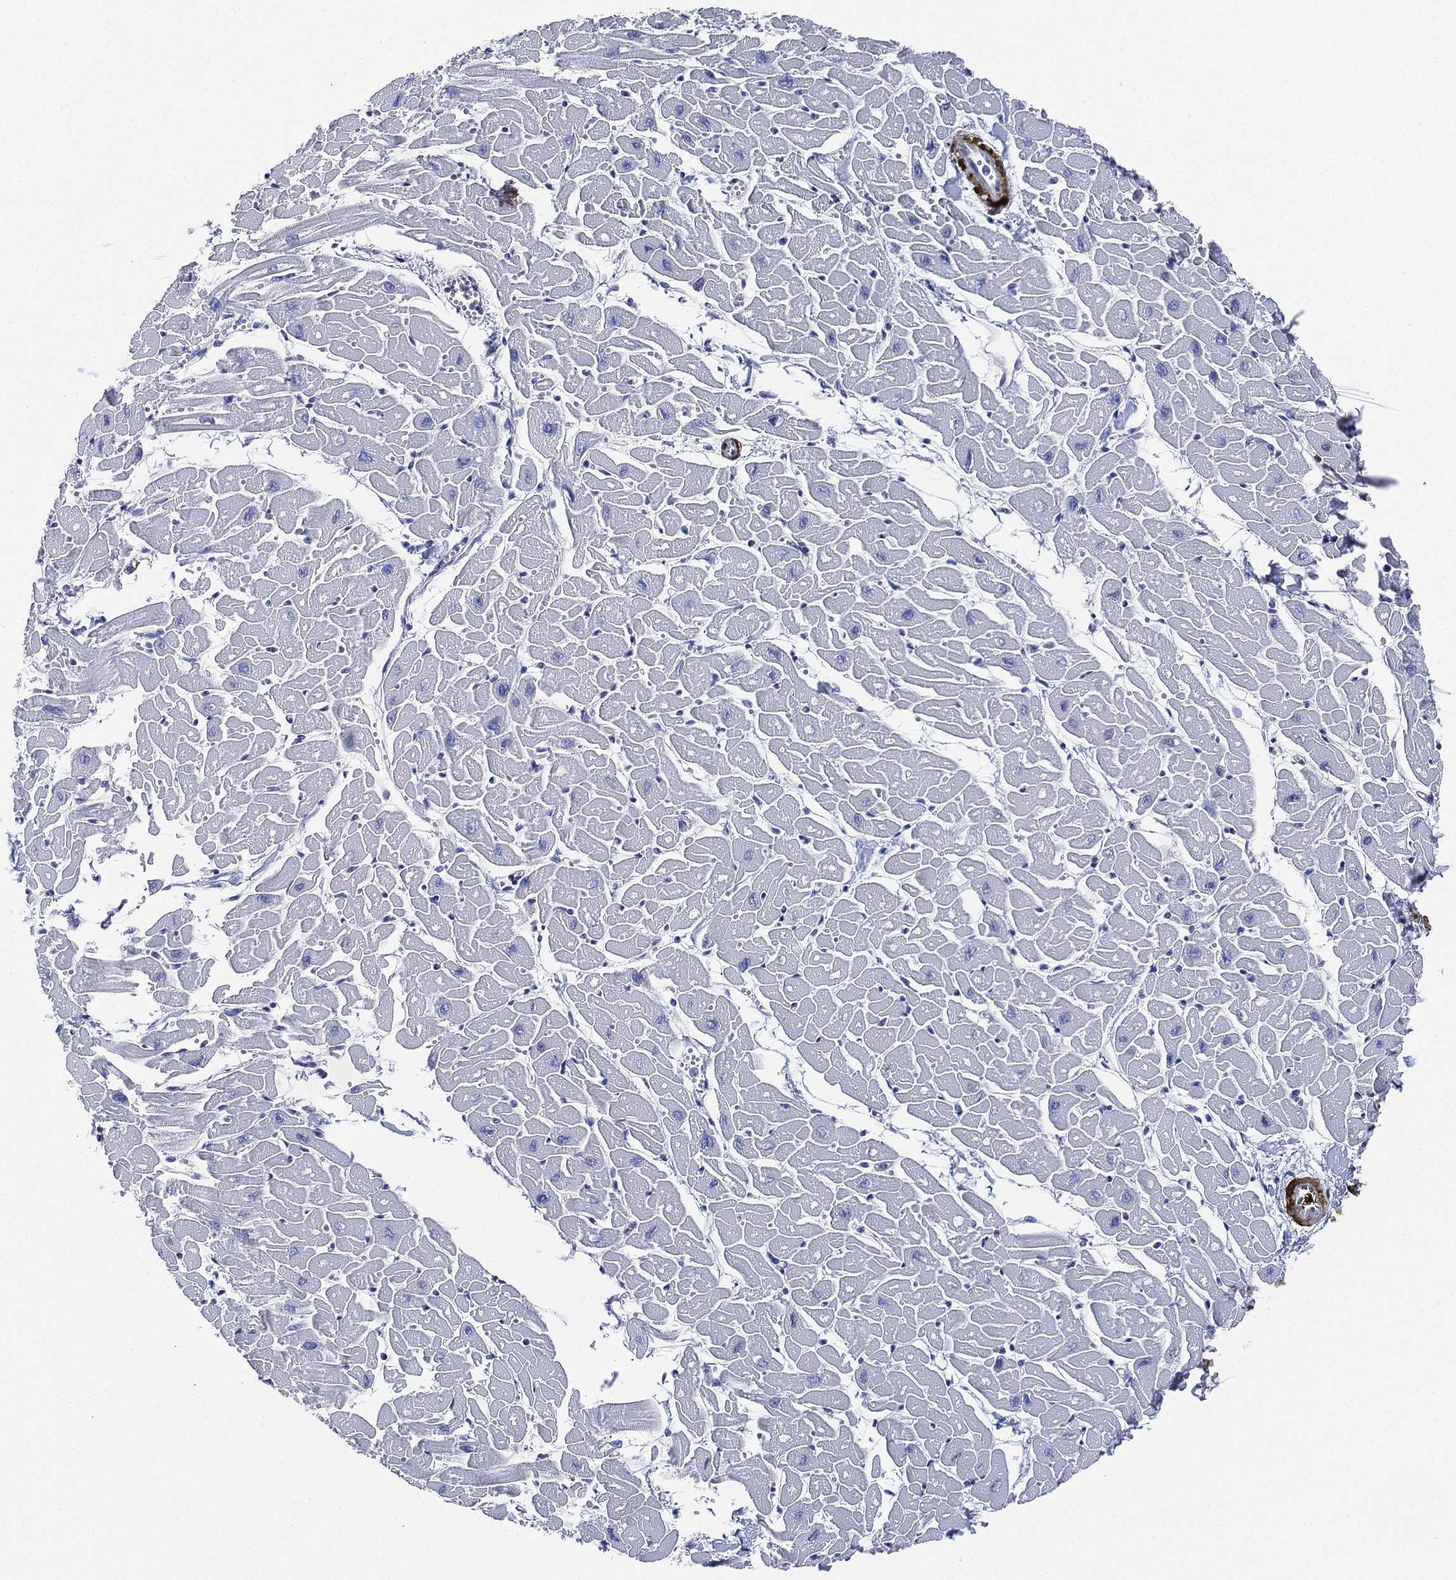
{"staining": {"intensity": "negative", "quantity": "none", "location": "none"}, "tissue": "heart muscle", "cell_type": "Cardiomyocytes", "image_type": "normal", "snomed": [{"axis": "morphology", "description": "Normal tissue, NOS"}, {"axis": "topography", "description": "Heart"}], "caption": "High power microscopy image of an IHC image of unremarkable heart muscle, revealing no significant expression in cardiomyocytes.", "gene": "TAGLN", "patient": {"sex": "male", "age": 57}}